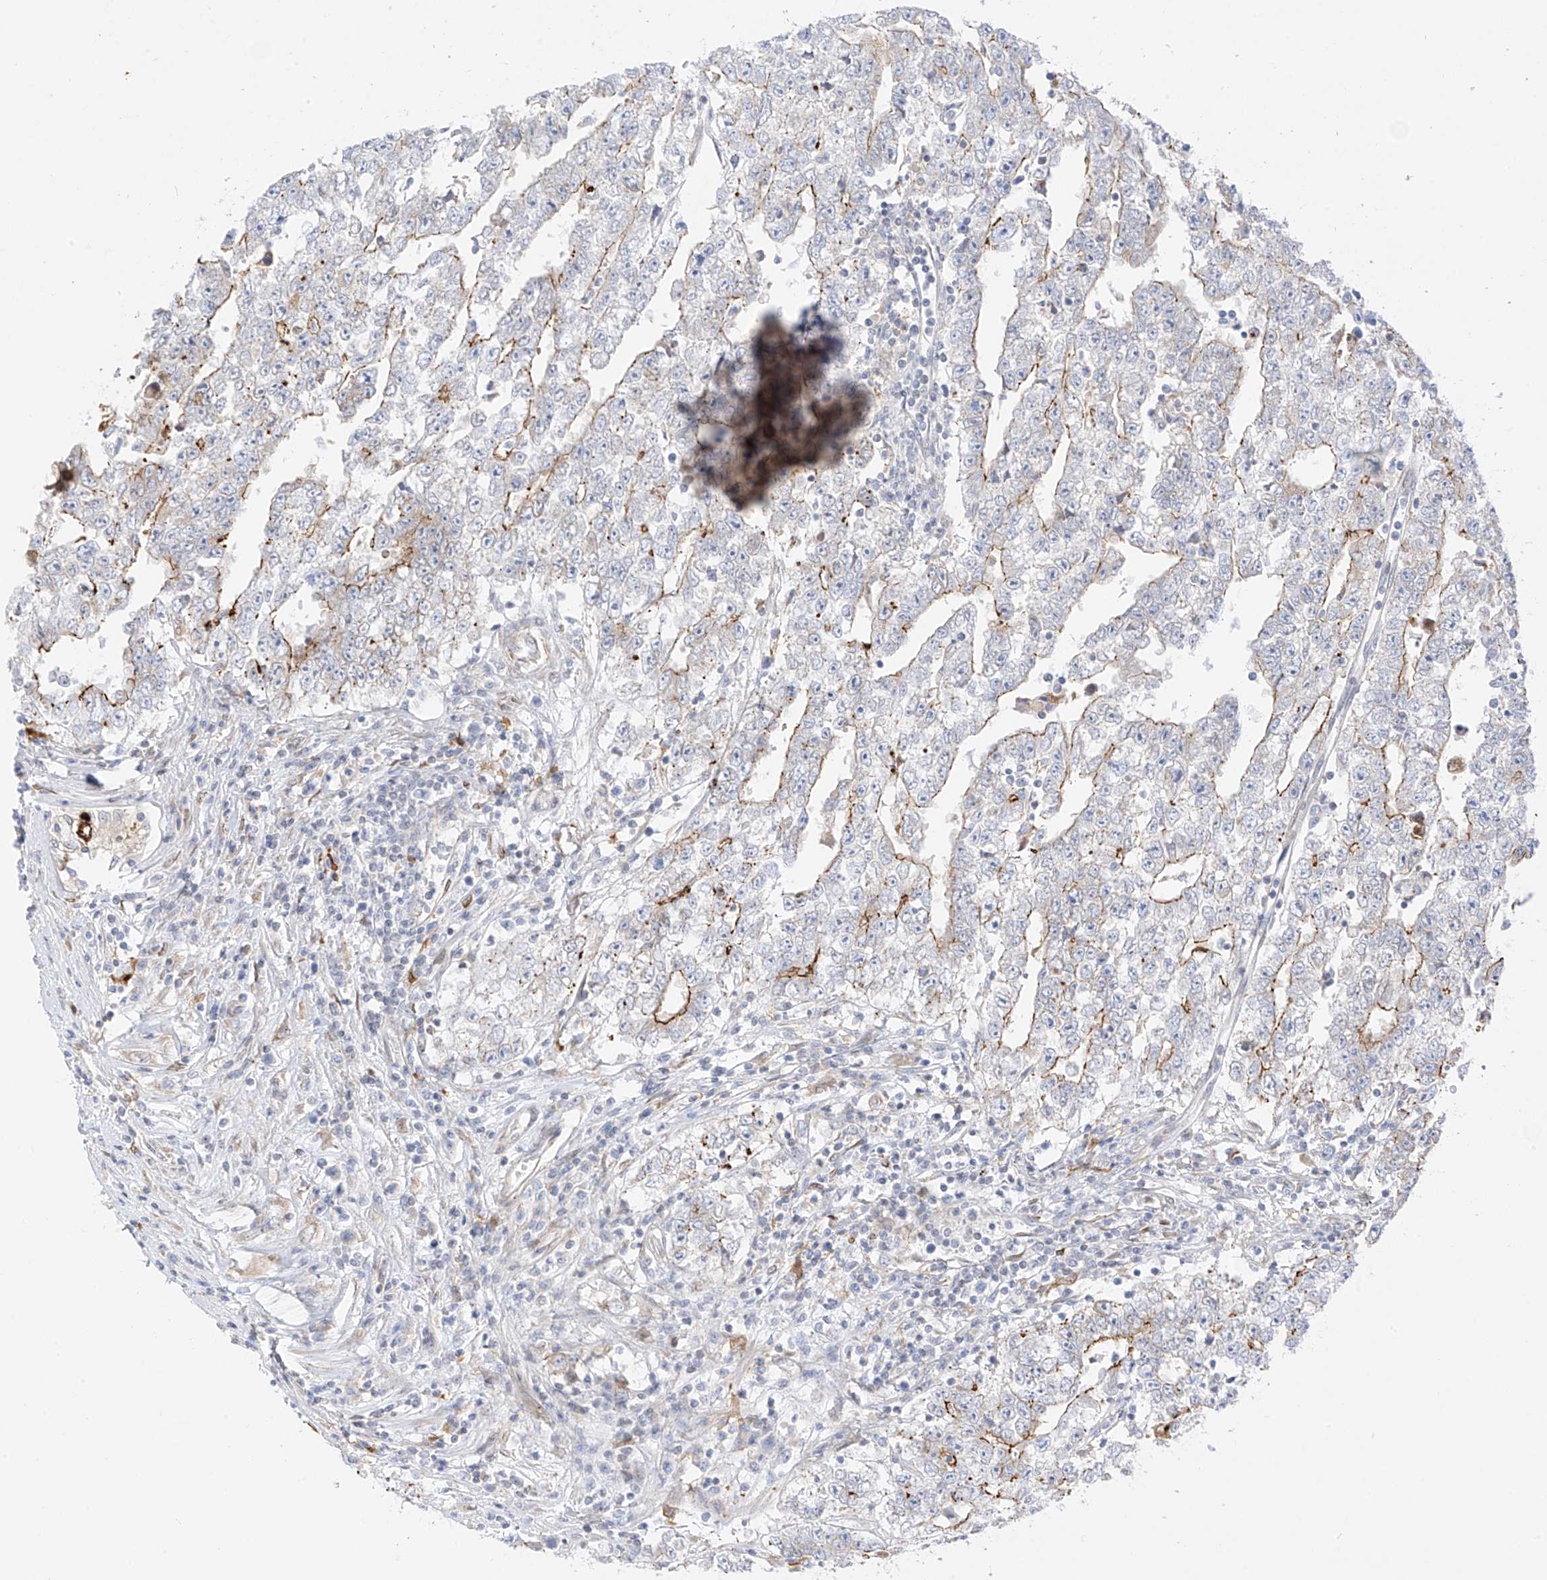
{"staining": {"intensity": "moderate", "quantity": "25%-75%", "location": "cytoplasmic/membranous"}, "tissue": "testis cancer", "cell_type": "Tumor cells", "image_type": "cancer", "snomed": [{"axis": "morphology", "description": "Carcinoma, Embryonal, NOS"}, {"axis": "topography", "description": "Testis"}], "caption": "This is a histology image of immunohistochemistry staining of embryonal carcinoma (testis), which shows moderate staining in the cytoplasmic/membranous of tumor cells.", "gene": "PCYOX1", "patient": {"sex": "male", "age": 25}}